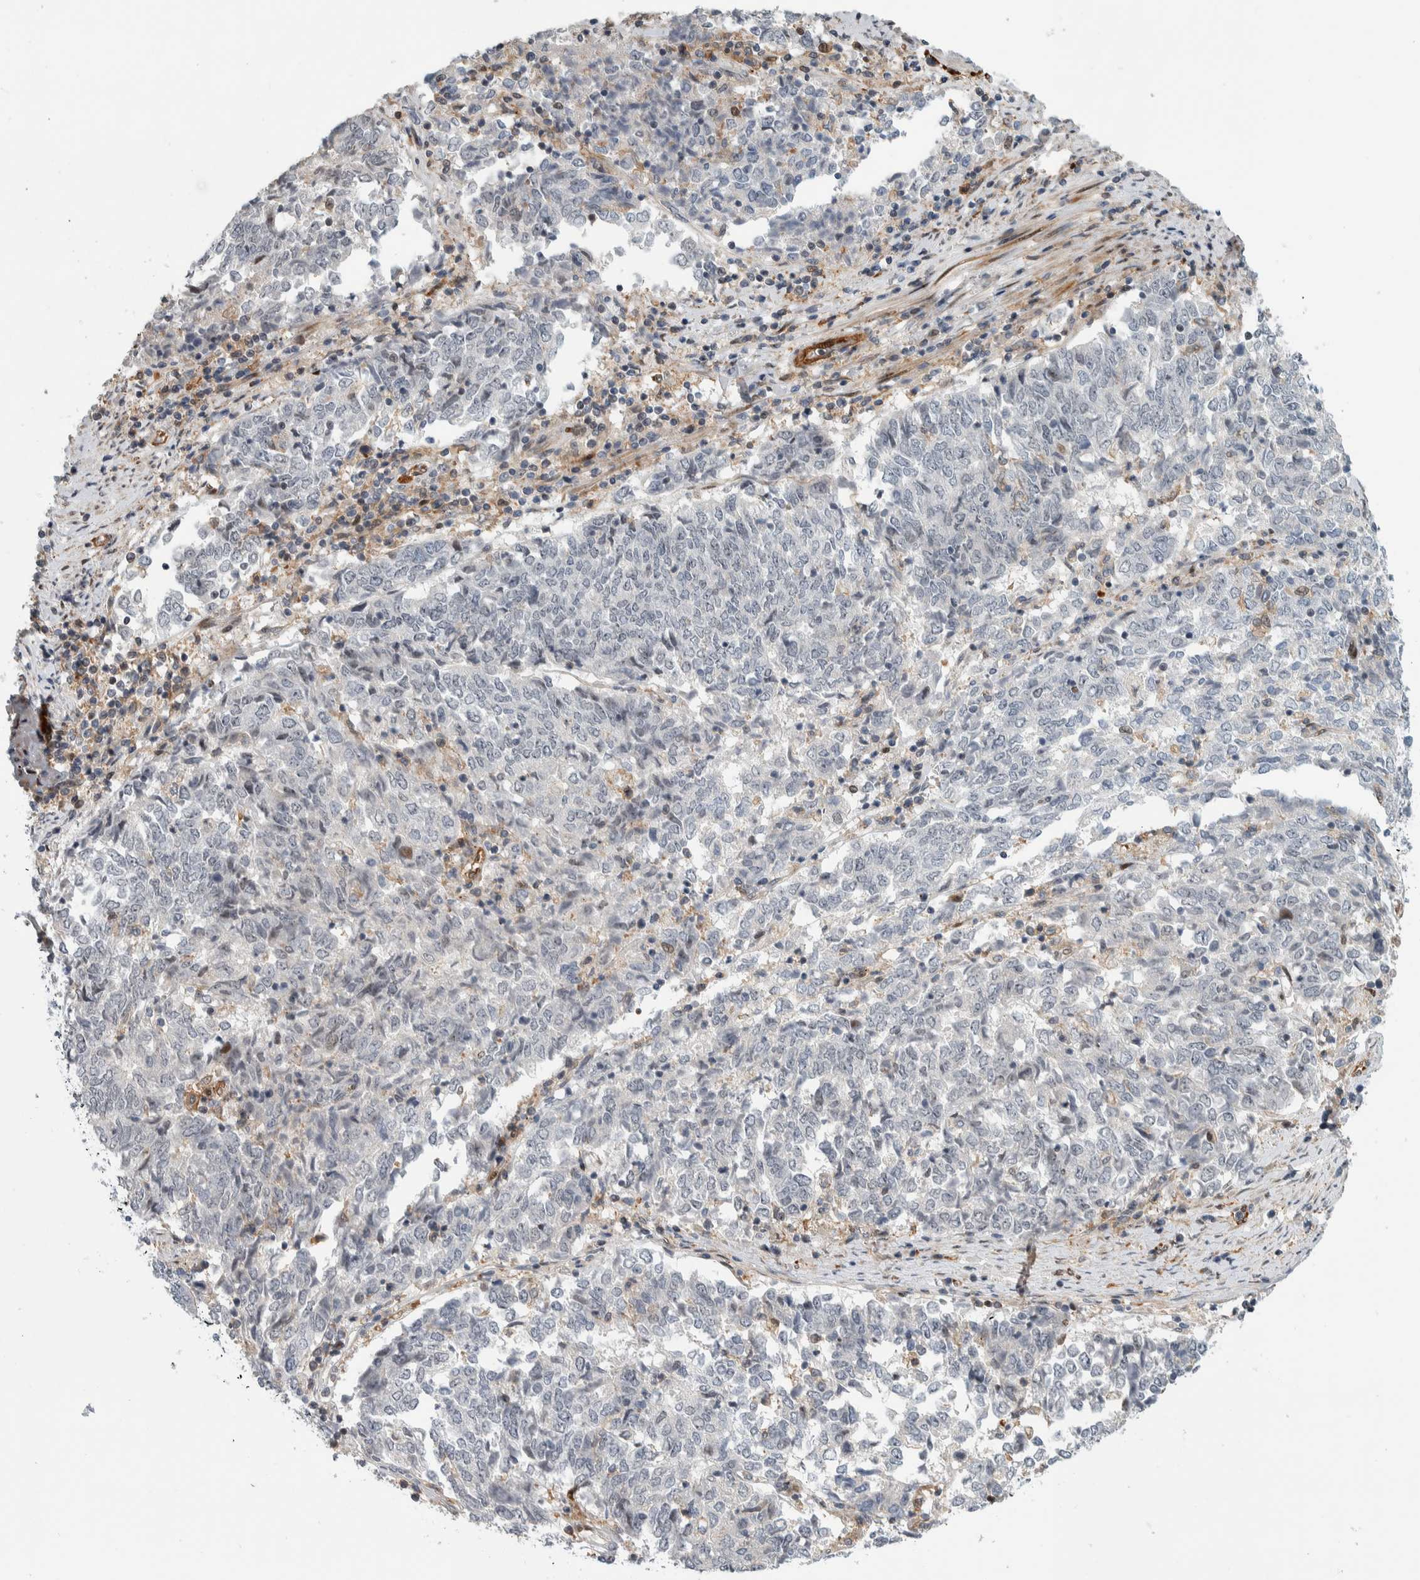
{"staining": {"intensity": "negative", "quantity": "none", "location": "none"}, "tissue": "endometrial cancer", "cell_type": "Tumor cells", "image_type": "cancer", "snomed": [{"axis": "morphology", "description": "Adenocarcinoma, NOS"}, {"axis": "topography", "description": "Endometrium"}], "caption": "A photomicrograph of human endometrial cancer (adenocarcinoma) is negative for staining in tumor cells.", "gene": "MSL1", "patient": {"sex": "female", "age": 80}}